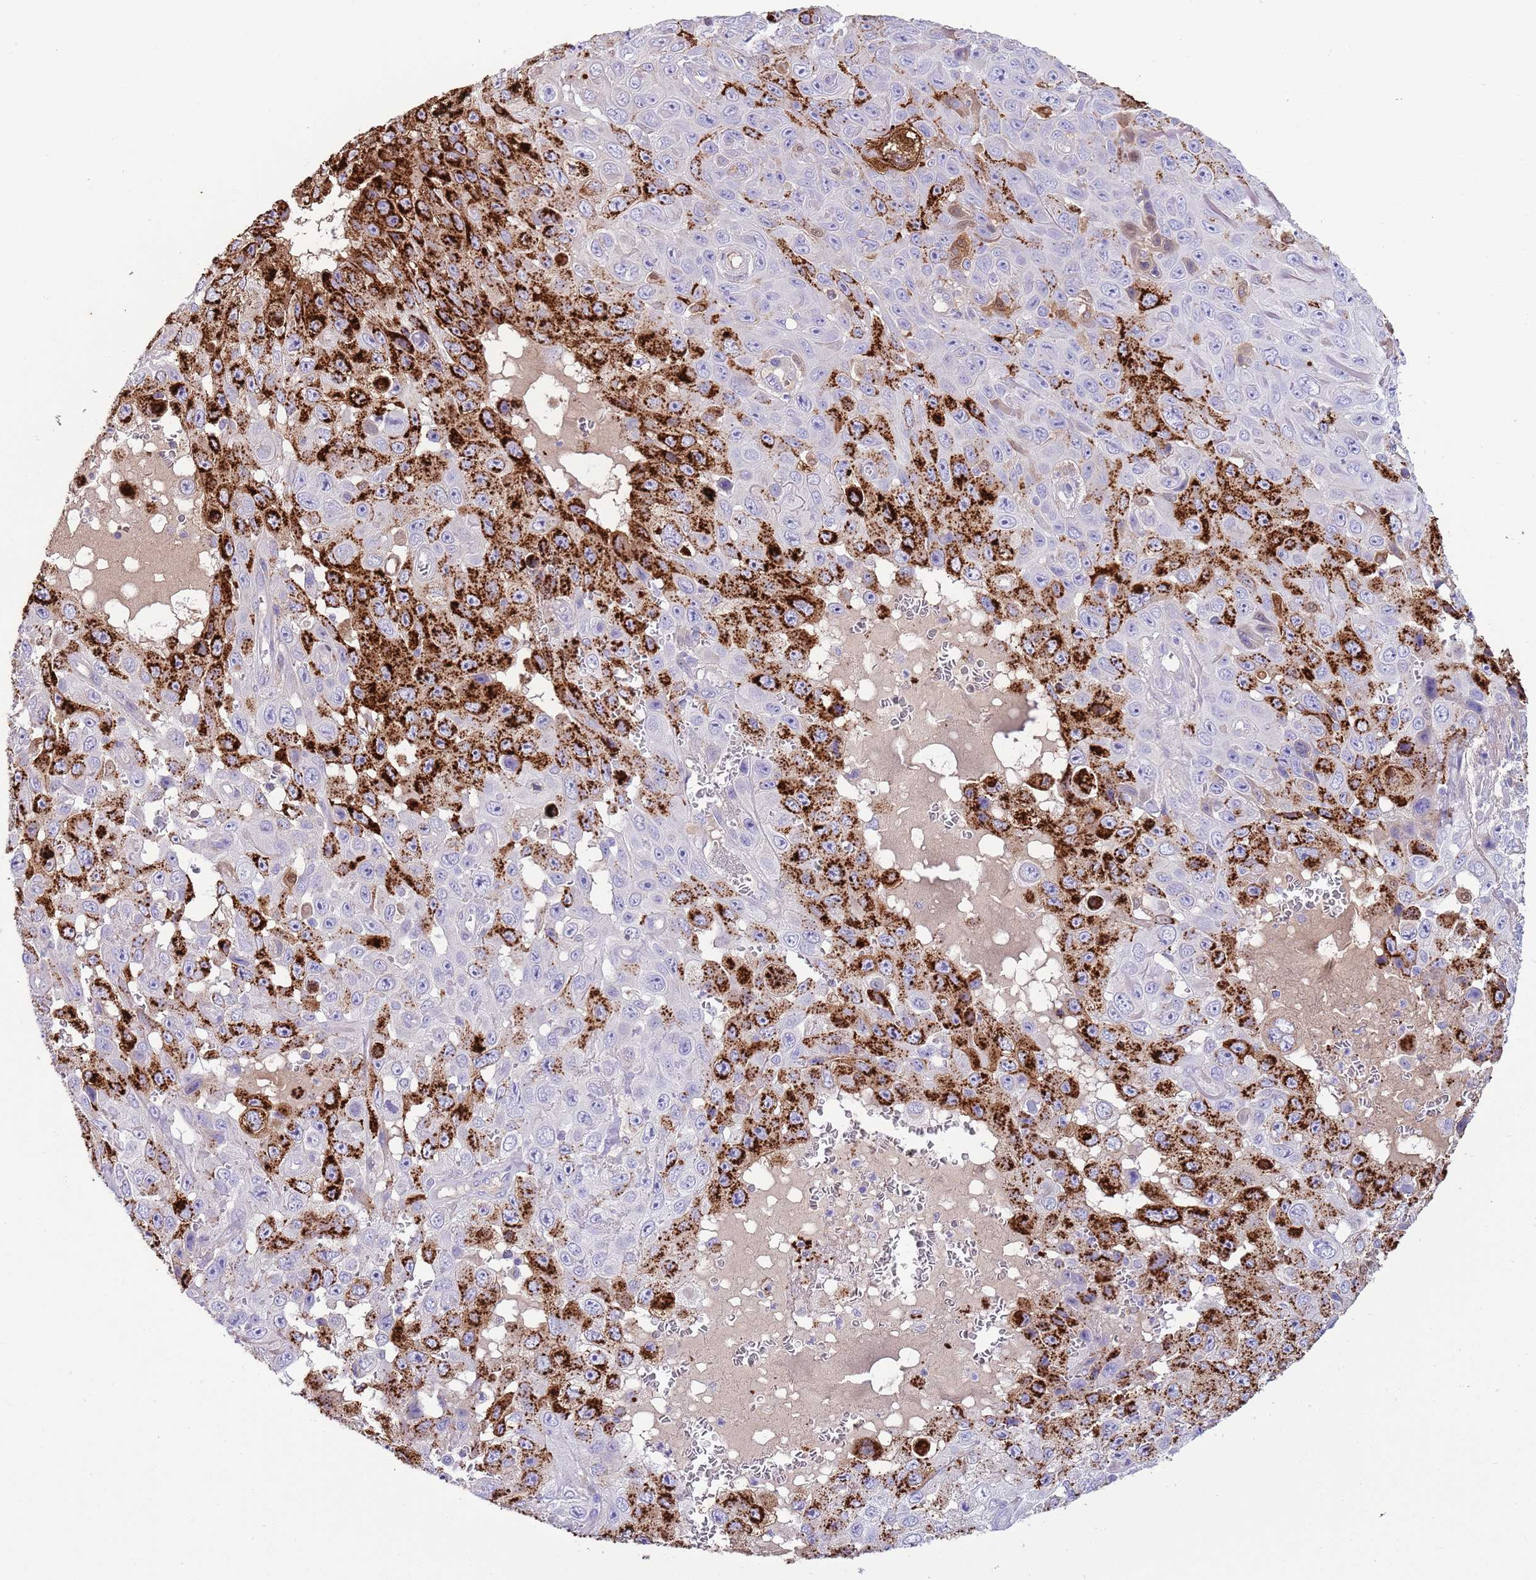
{"staining": {"intensity": "strong", "quantity": "25%-75%", "location": "cytoplasmic/membranous"}, "tissue": "skin cancer", "cell_type": "Tumor cells", "image_type": "cancer", "snomed": [{"axis": "morphology", "description": "Squamous cell carcinoma, NOS"}, {"axis": "topography", "description": "Skin"}], "caption": "Immunohistochemistry image of neoplastic tissue: human skin cancer stained using immunohistochemistry displays high levels of strong protein expression localized specifically in the cytoplasmic/membranous of tumor cells, appearing as a cytoplasmic/membranous brown color.", "gene": "ABHD17C", "patient": {"sex": "male", "age": 82}}